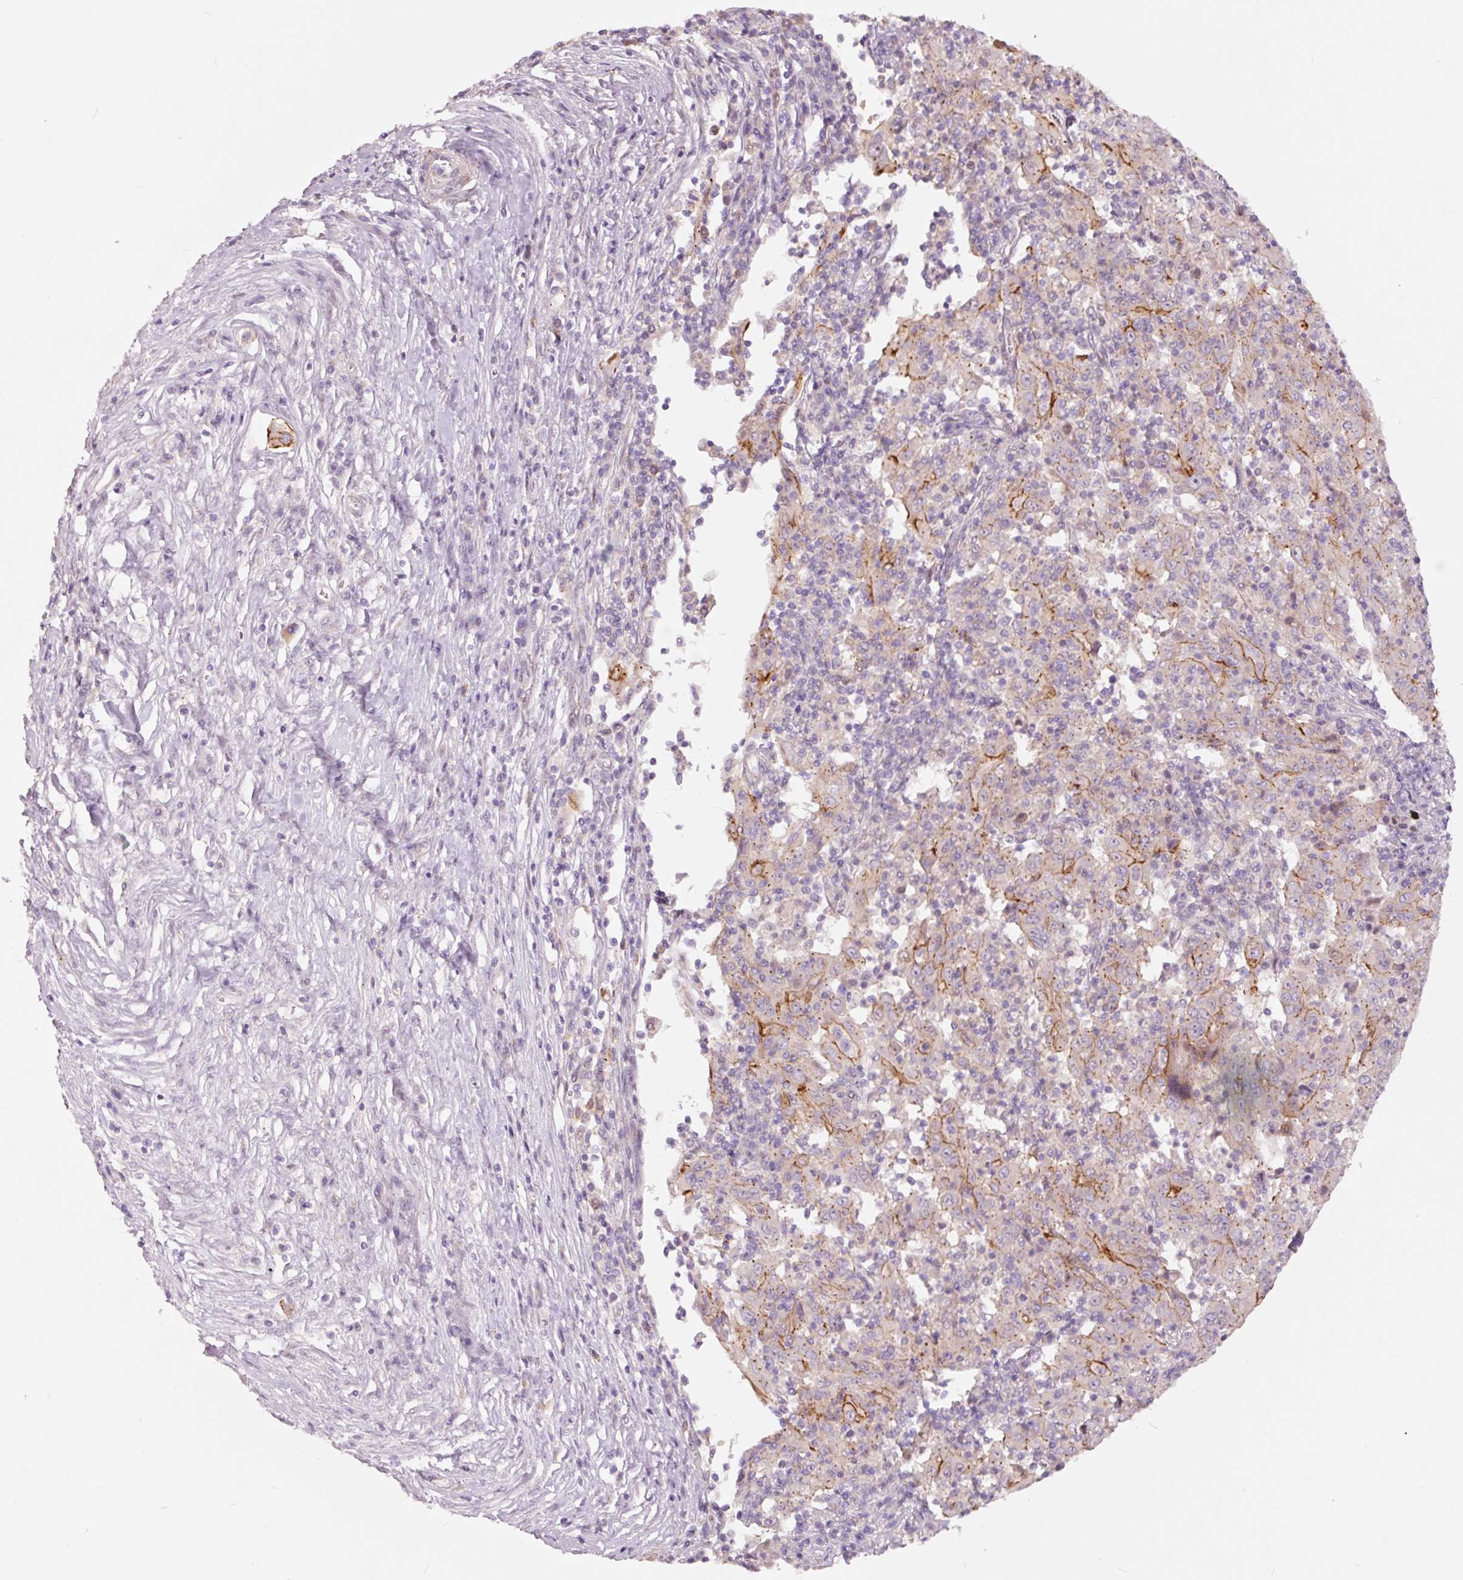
{"staining": {"intensity": "moderate", "quantity": "<25%", "location": "cytoplasmic/membranous"}, "tissue": "pancreatic cancer", "cell_type": "Tumor cells", "image_type": "cancer", "snomed": [{"axis": "morphology", "description": "Adenocarcinoma, NOS"}, {"axis": "topography", "description": "Pancreas"}], "caption": "Approximately <25% of tumor cells in pancreatic adenocarcinoma show moderate cytoplasmic/membranous protein staining as visualized by brown immunohistochemical staining.", "gene": "DAPP1", "patient": {"sex": "male", "age": 63}}